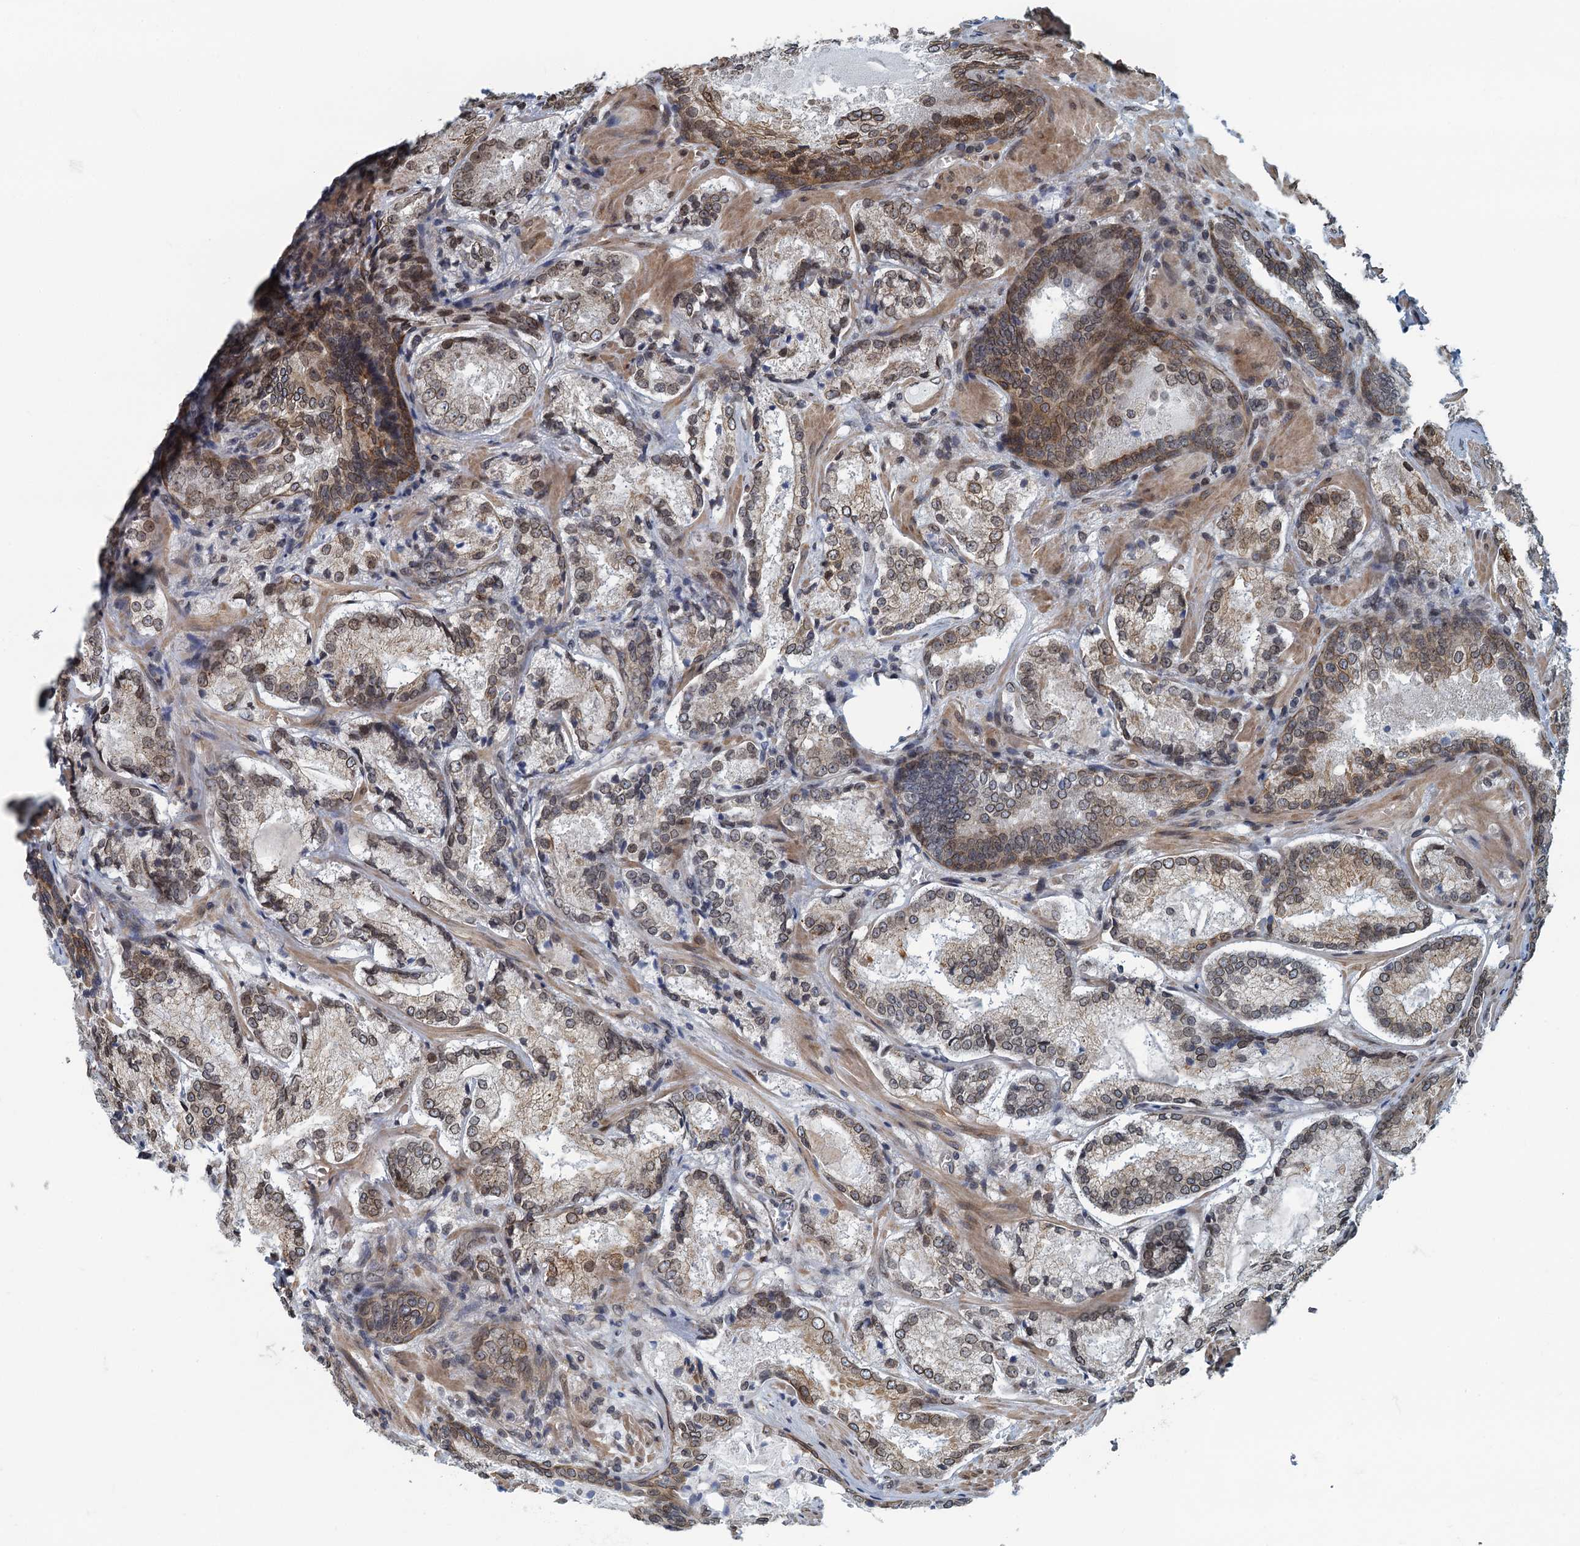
{"staining": {"intensity": "weak", "quantity": ">75%", "location": "cytoplasmic/membranous,nuclear"}, "tissue": "prostate cancer", "cell_type": "Tumor cells", "image_type": "cancer", "snomed": [{"axis": "morphology", "description": "Adenocarcinoma, Low grade"}, {"axis": "topography", "description": "Prostate"}], "caption": "Prostate adenocarcinoma (low-grade) stained with IHC exhibits weak cytoplasmic/membranous and nuclear positivity in about >75% of tumor cells. Nuclei are stained in blue.", "gene": "CCDC34", "patient": {"sex": "male", "age": 74}}